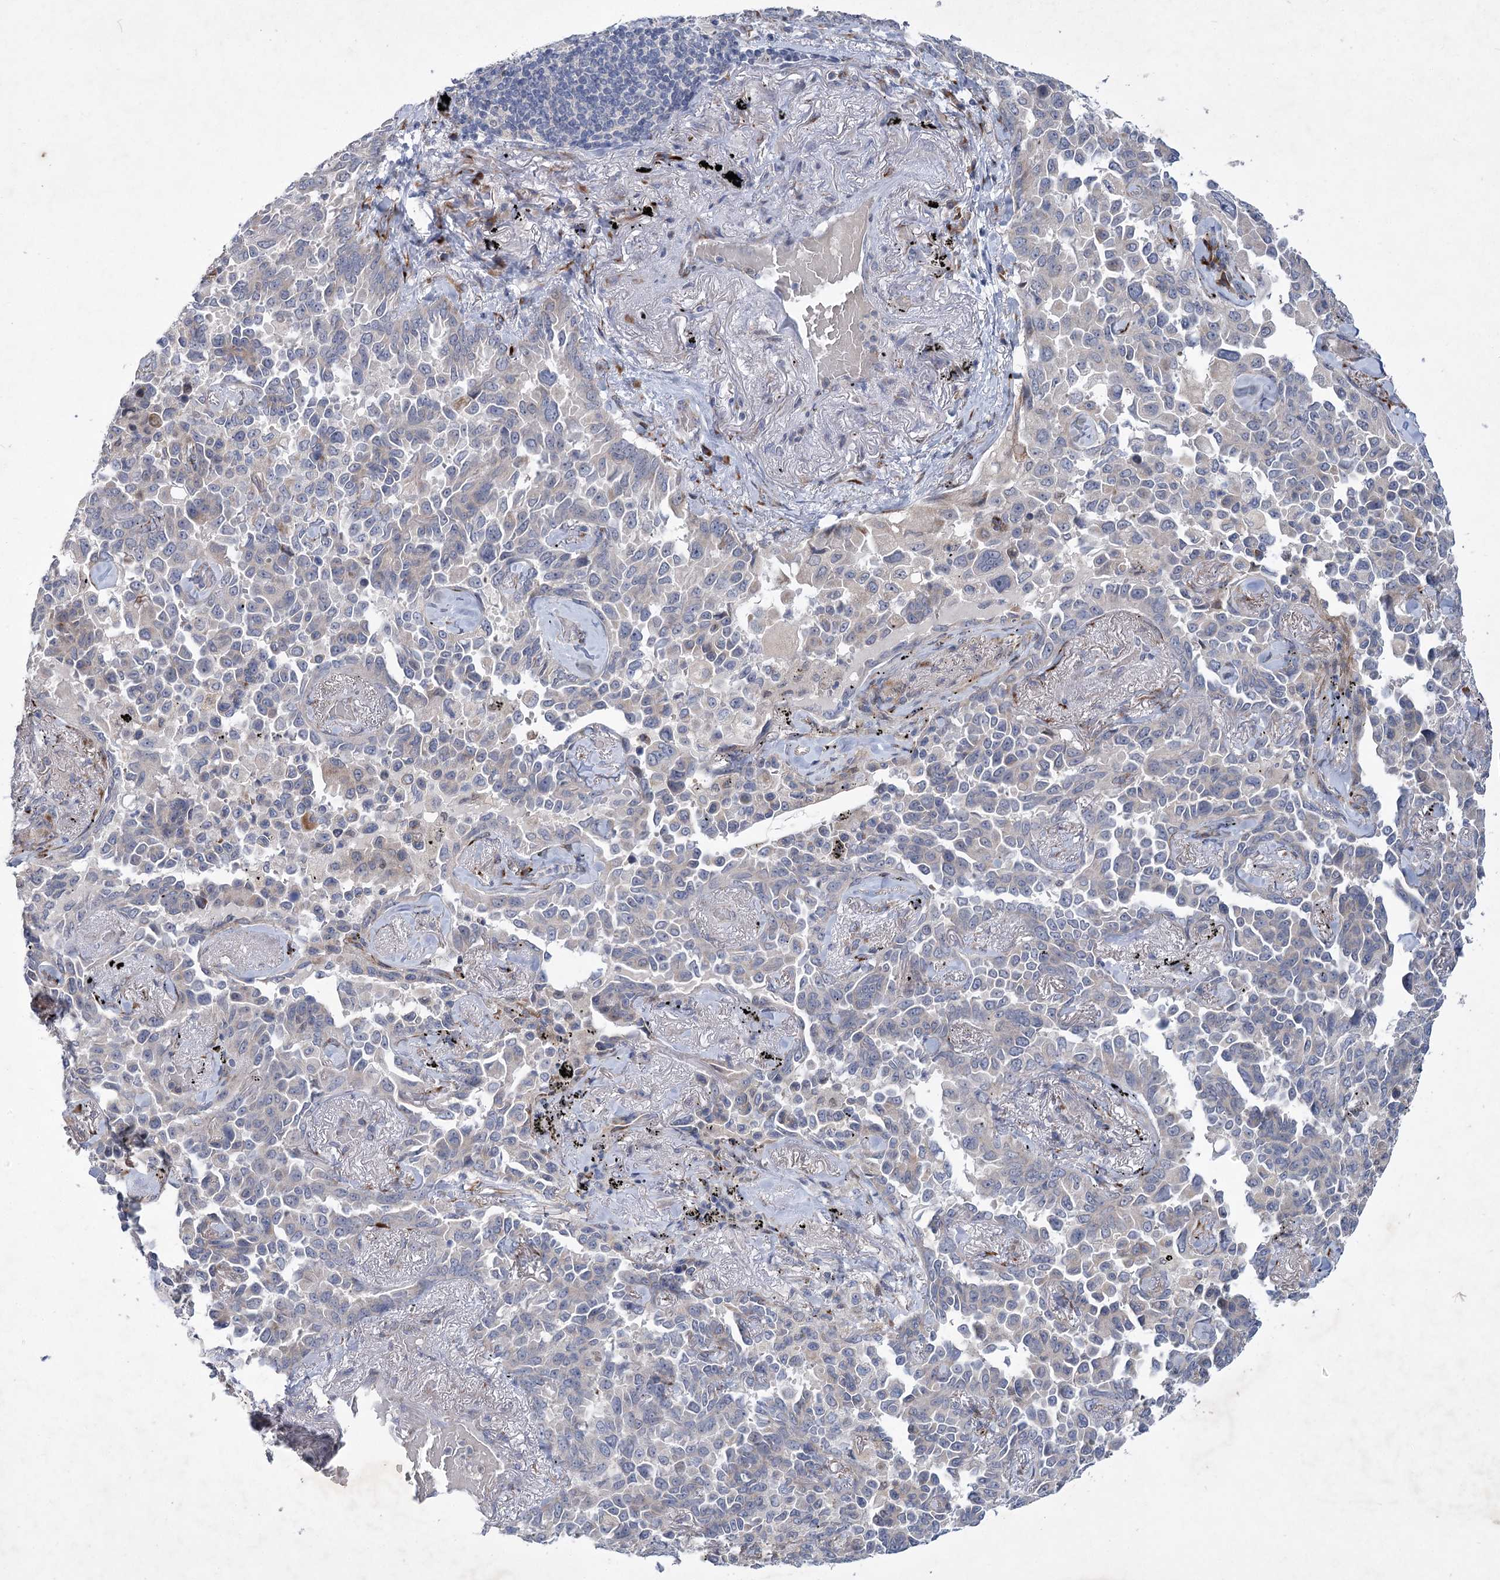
{"staining": {"intensity": "negative", "quantity": "none", "location": "none"}, "tissue": "lung cancer", "cell_type": "Tumor cells", "image_type": "cancer", "snomed": [{"axis": "morphology", "description": "Adenocarcinoma, NOS"}, {"axis": "topography", "description": "Lung"}], "caption": "This micrograph is of lung cancer (adenocarcinoma) stained with immunohistochemistry to label a protein in brown with the nuclei are counter-stained blue. There is no positivity in tumor cells.", "gene": "GCNT4", "patient": {"sex": "female", "age": 67}}